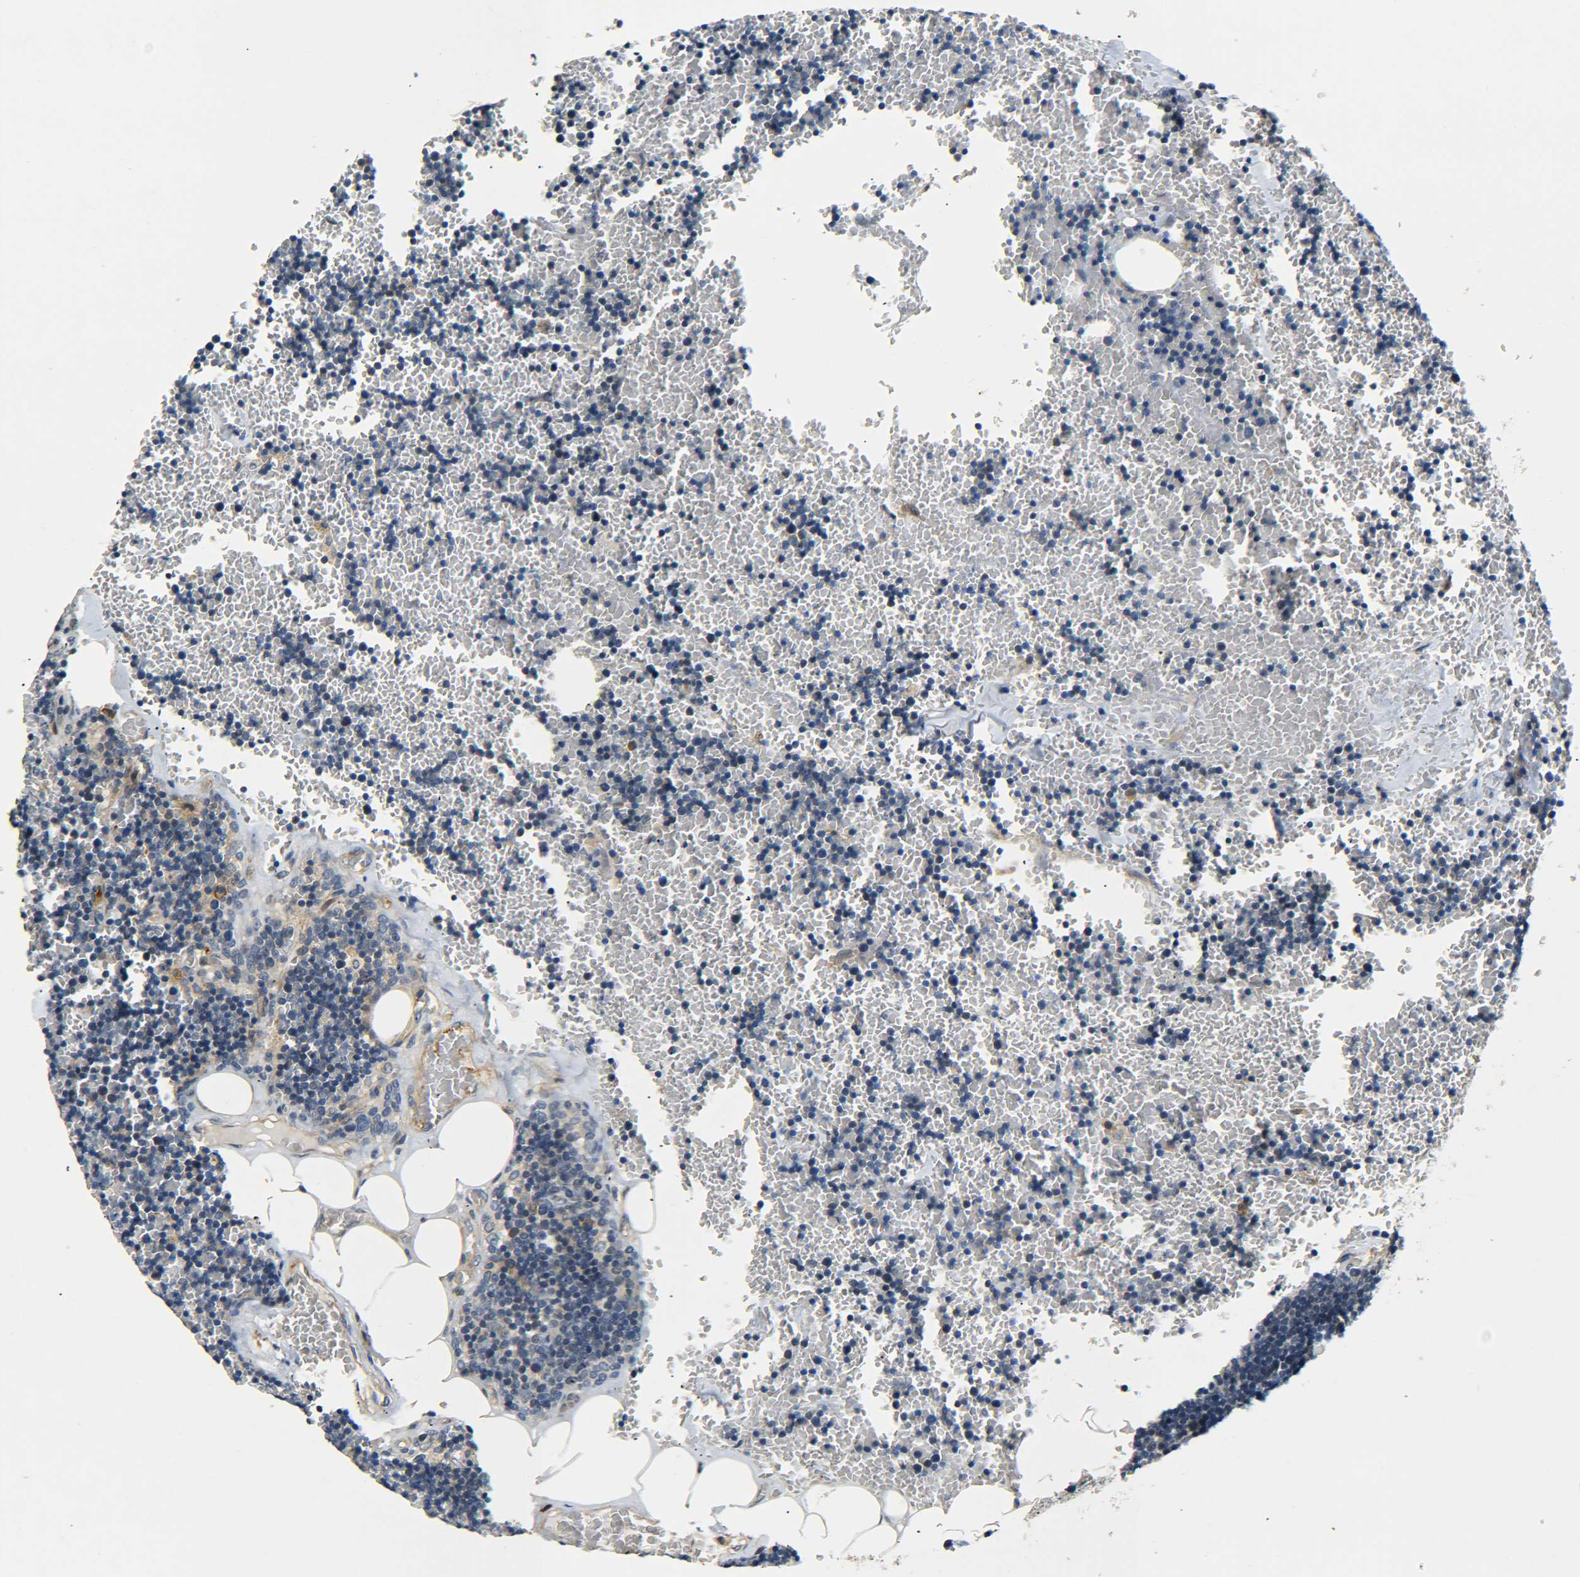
{"staining": {"intensity": "strong", "quantity": "<25%", "location": "cytoplasmic/membranous"}, "tissue": "lymph node", "cell_type": "Germinal center cells", "image_type": "normal", "snomed": [{"axis": "morphology", "description": "Normal tissue, NOS"}, {"axis": "topography", "description": "Lymph node"}], "caption": "A high-resolution photomicrograph shows immunohistochemistry staining of unremarkable lymph node, which displays strong cytoplasmic/membranous expression in approximately <25% of germinal center cells.", "gene": "MEIS1", "patient": {"sex": "male", "age": 33}}